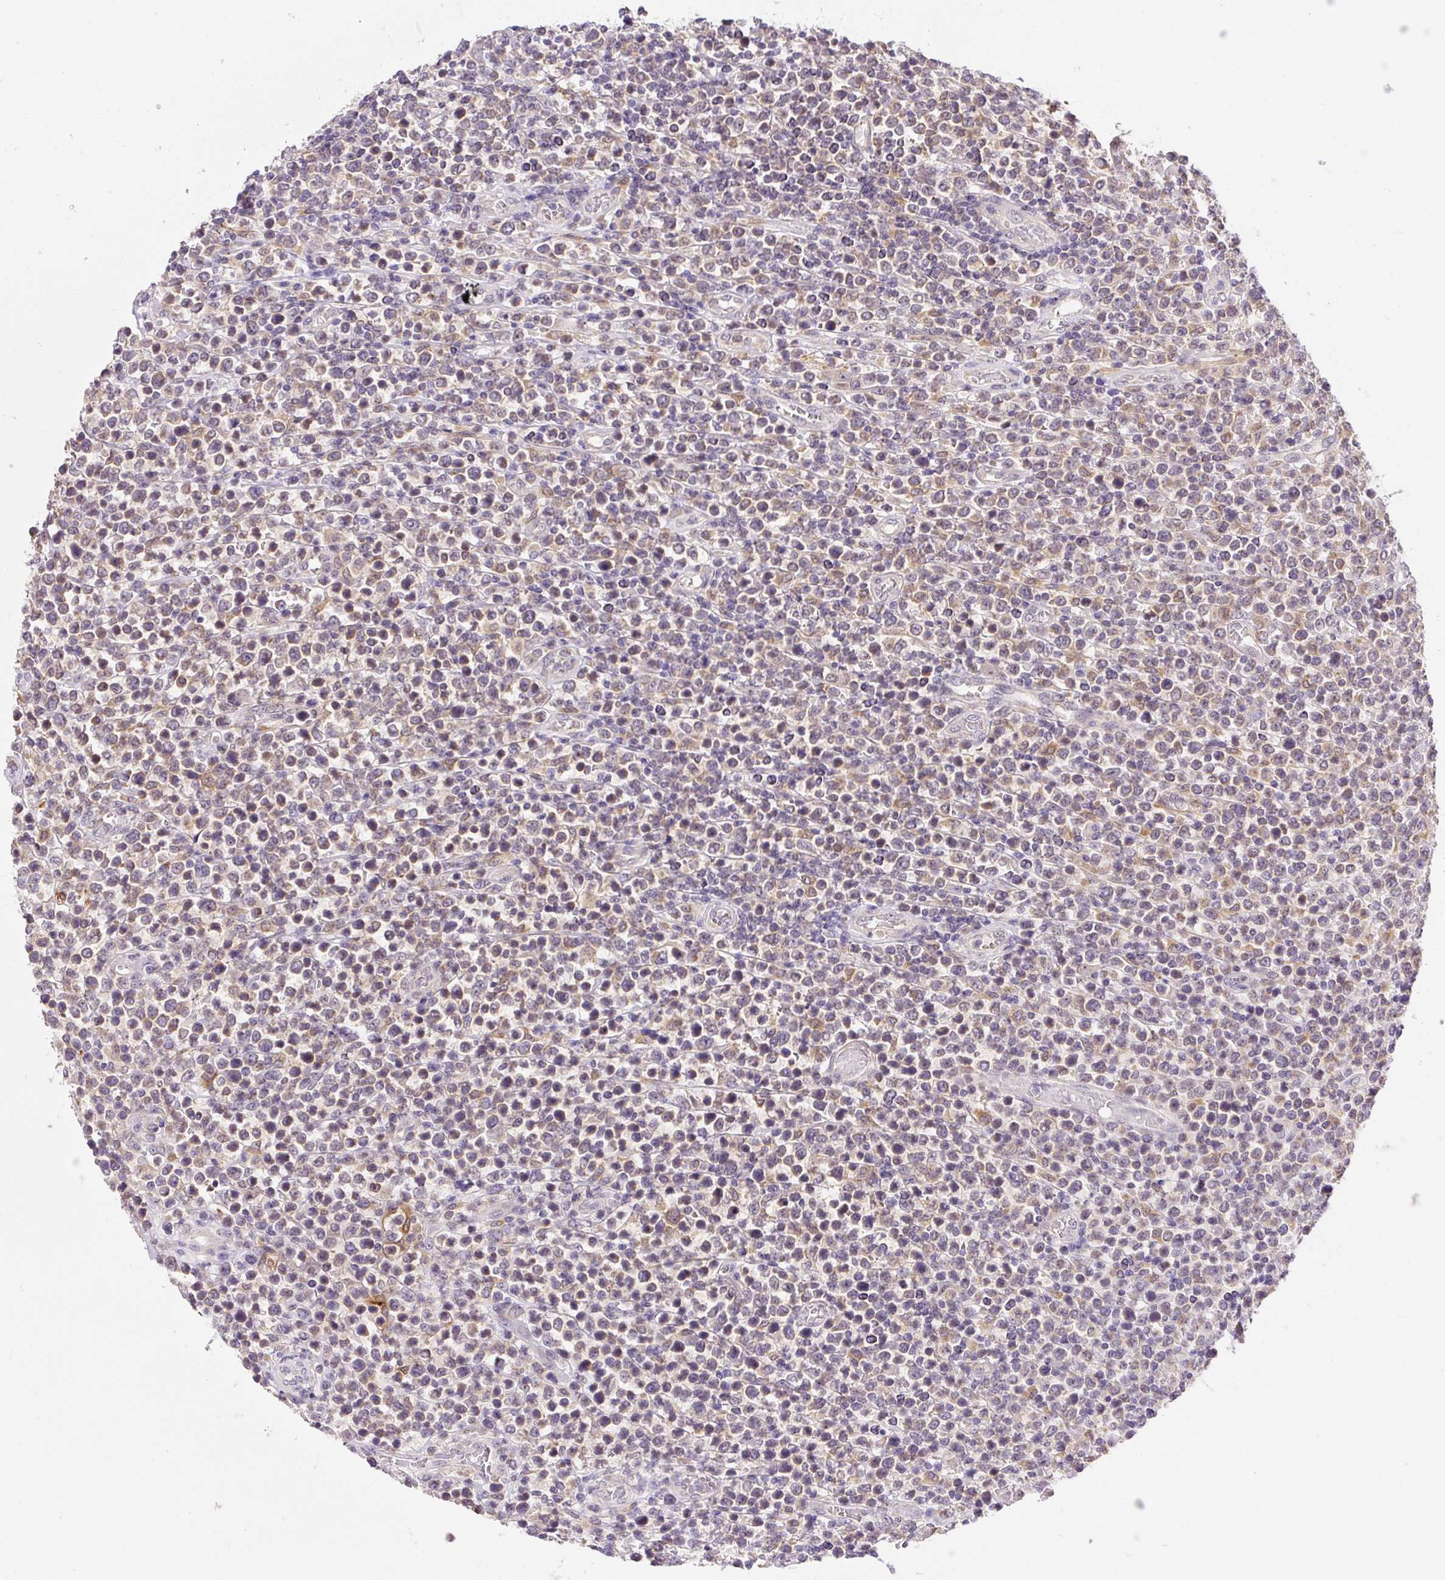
{"staining": {"intensity": "moderate", "quantity": ">75%", "location": "cytoplasmic/membranous"}, "tissue": "lymphoma", "cell_type": "Tumor cells", "image_type": "cancer", "snomed": [{"axis": "morphology", "description": "Malignant lymphoma, non-Hodgkin's type, High grade"}, {"axis": "topography", "description": "Soft tissue"}], "caption": "This photomicrograph reveals IHC staining of malignant lymphoma, non-Hodgkin's type (high-grade), with medium moderate cytoplasmic/membranous staining in approximately >75% of tumor cells.", "gene": "PLA2G4A", "patient": {"sex": "female", "age": 56}}